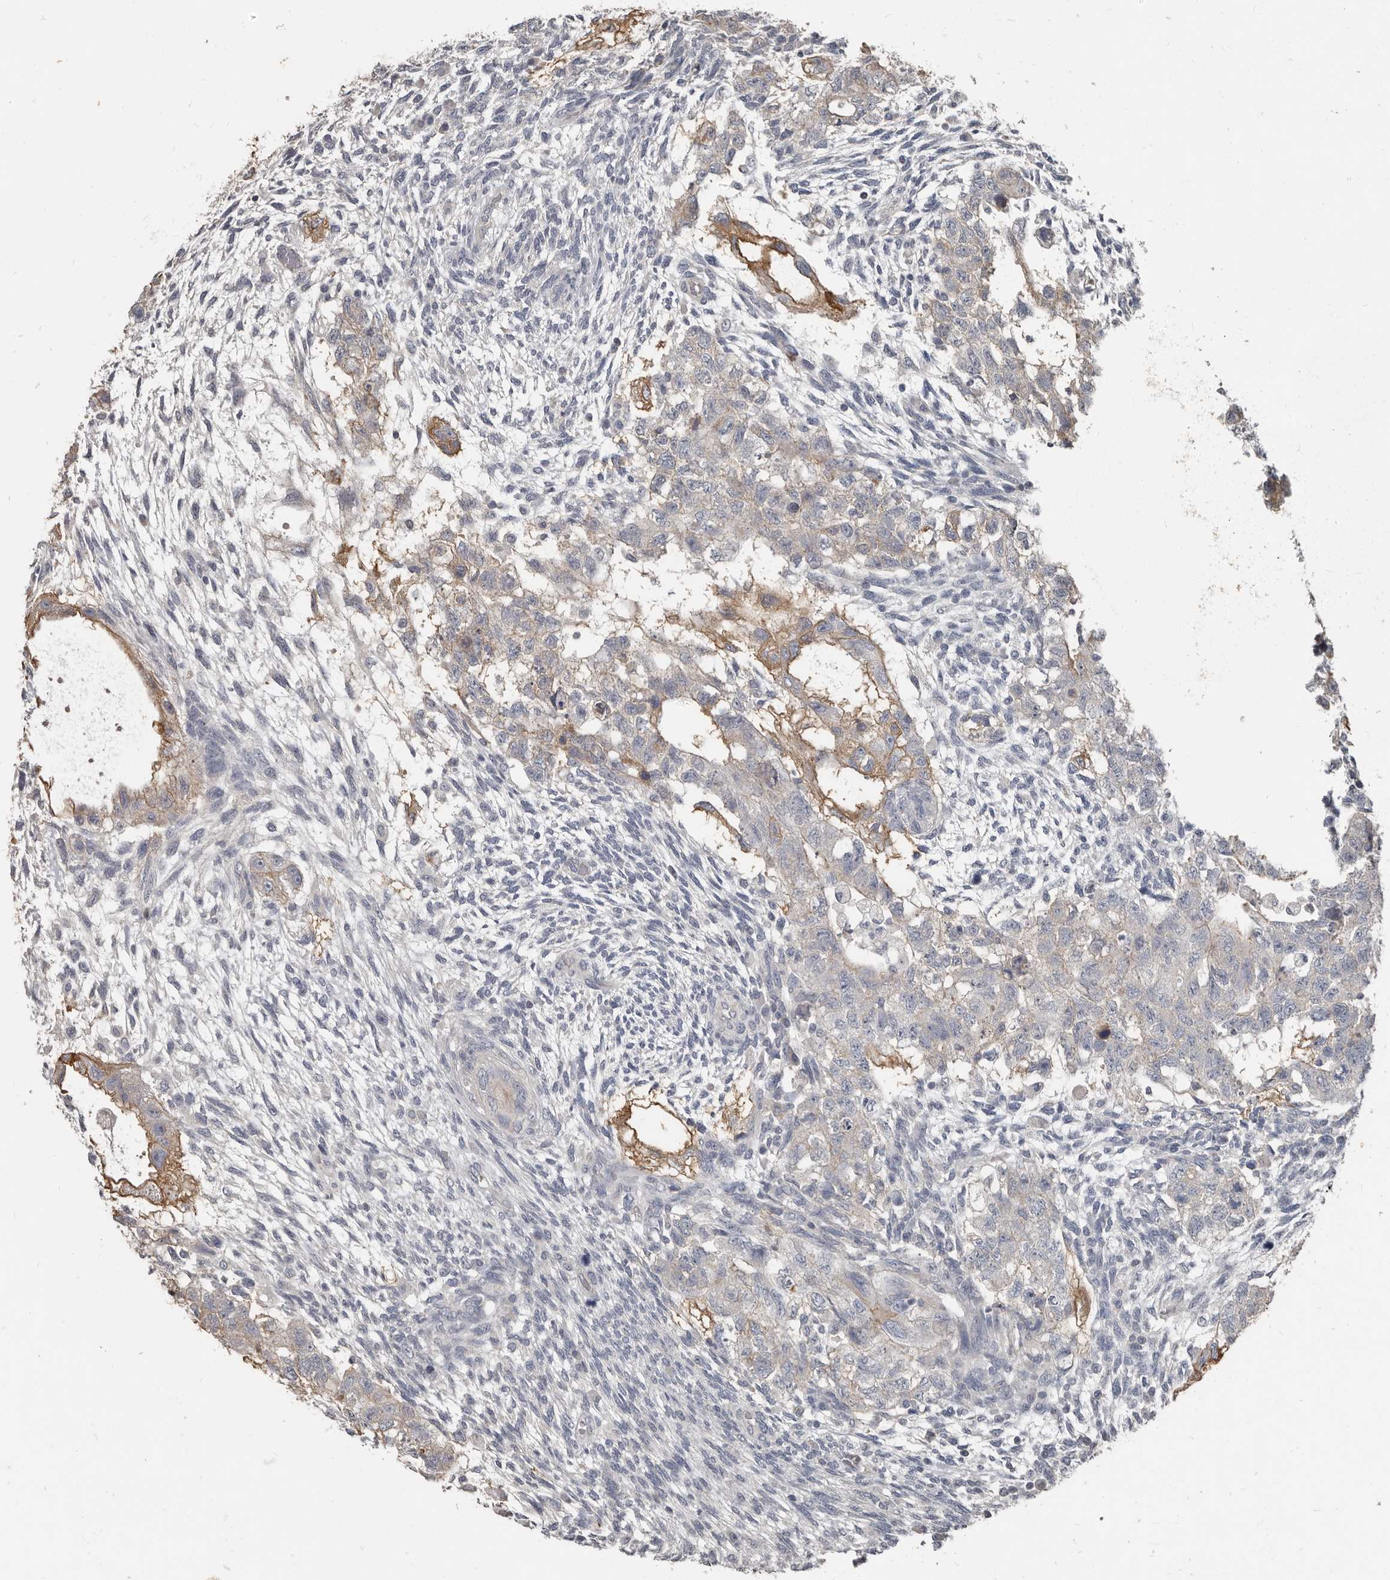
{"staining": {"intensity": "moderate", "quantity": "25%-75%", "location": "cytoplasmic/membranous"}, "tissue": "testis cancer", "cell_type": "Tumor cells", "image_type": "cancer", "snomed": [{"axis": "morphology", "description": "Normal tissue, NOS"}, {"axis": "morphology", "description": "Carcinoma, Embryonal, NOS"}, {"axis": "topography", "description": "Testis"}], "caption": "DAB immunohistochemical staining of testis embryonal carcinoma displays moderate cytoplasmic/membranous protein expression in approximately 25%-75% of tumor cells.", "gene": "CA6", "patient": {"sex": "male", "age": 36}}